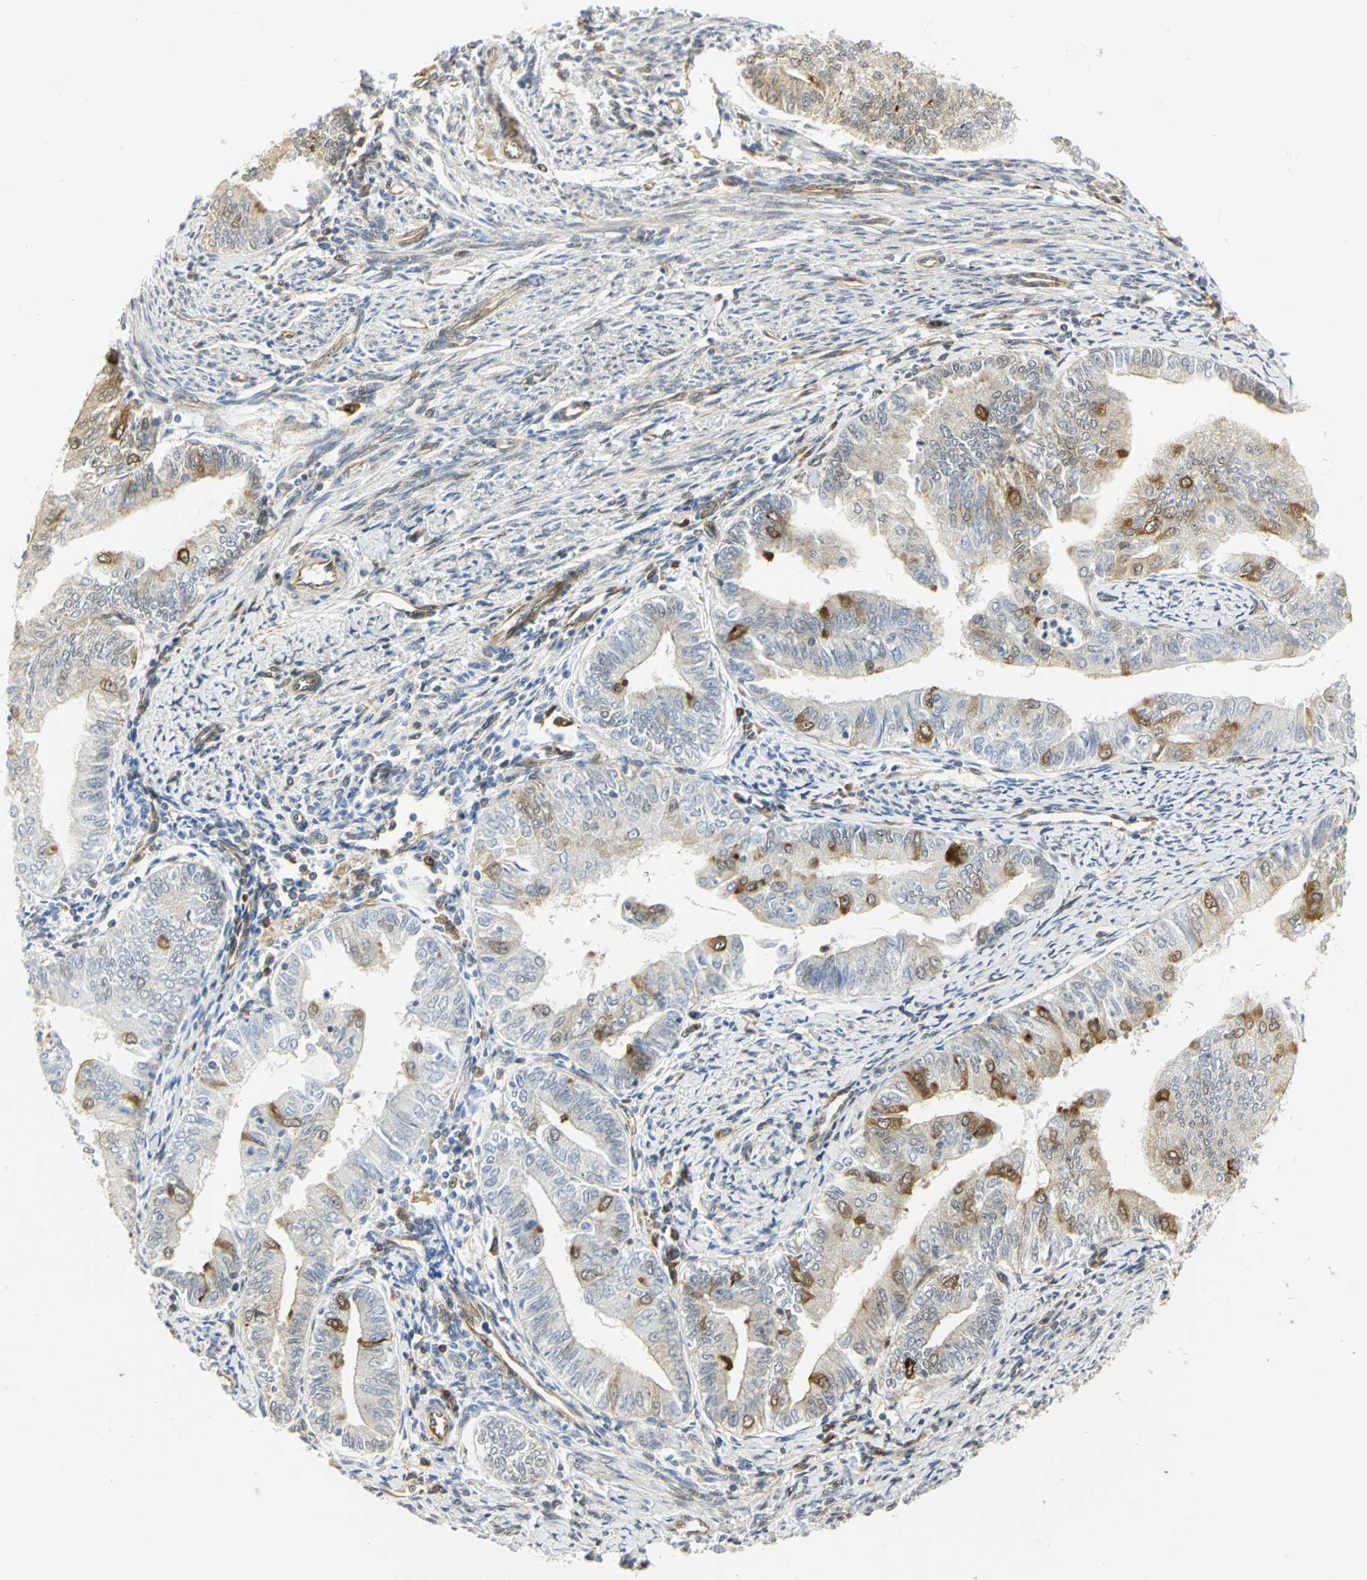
{"staining": {"intensity": "moderate", "quantity": "<25%", "location": "cytoplasmic/membranous"}, "tissue": "endometrial cancer", "cell_type": "Tumor cells", "image_type": "cancer", "snomed": [{"axis": "morphology", "description": "Adenocarcinoma, NOS"}, {"axis": "topography", "description": "Endometrium"}], "caption": "A photomicrograph of endometrial cancer stained for a protein displays moderate cytoplasmic/membranous brown staining in tumor cells. (DAB IHC with brightfield microscopy, high magnification).", "gene": "EEA1", "patient": {"sex": "female", "age": 66}}